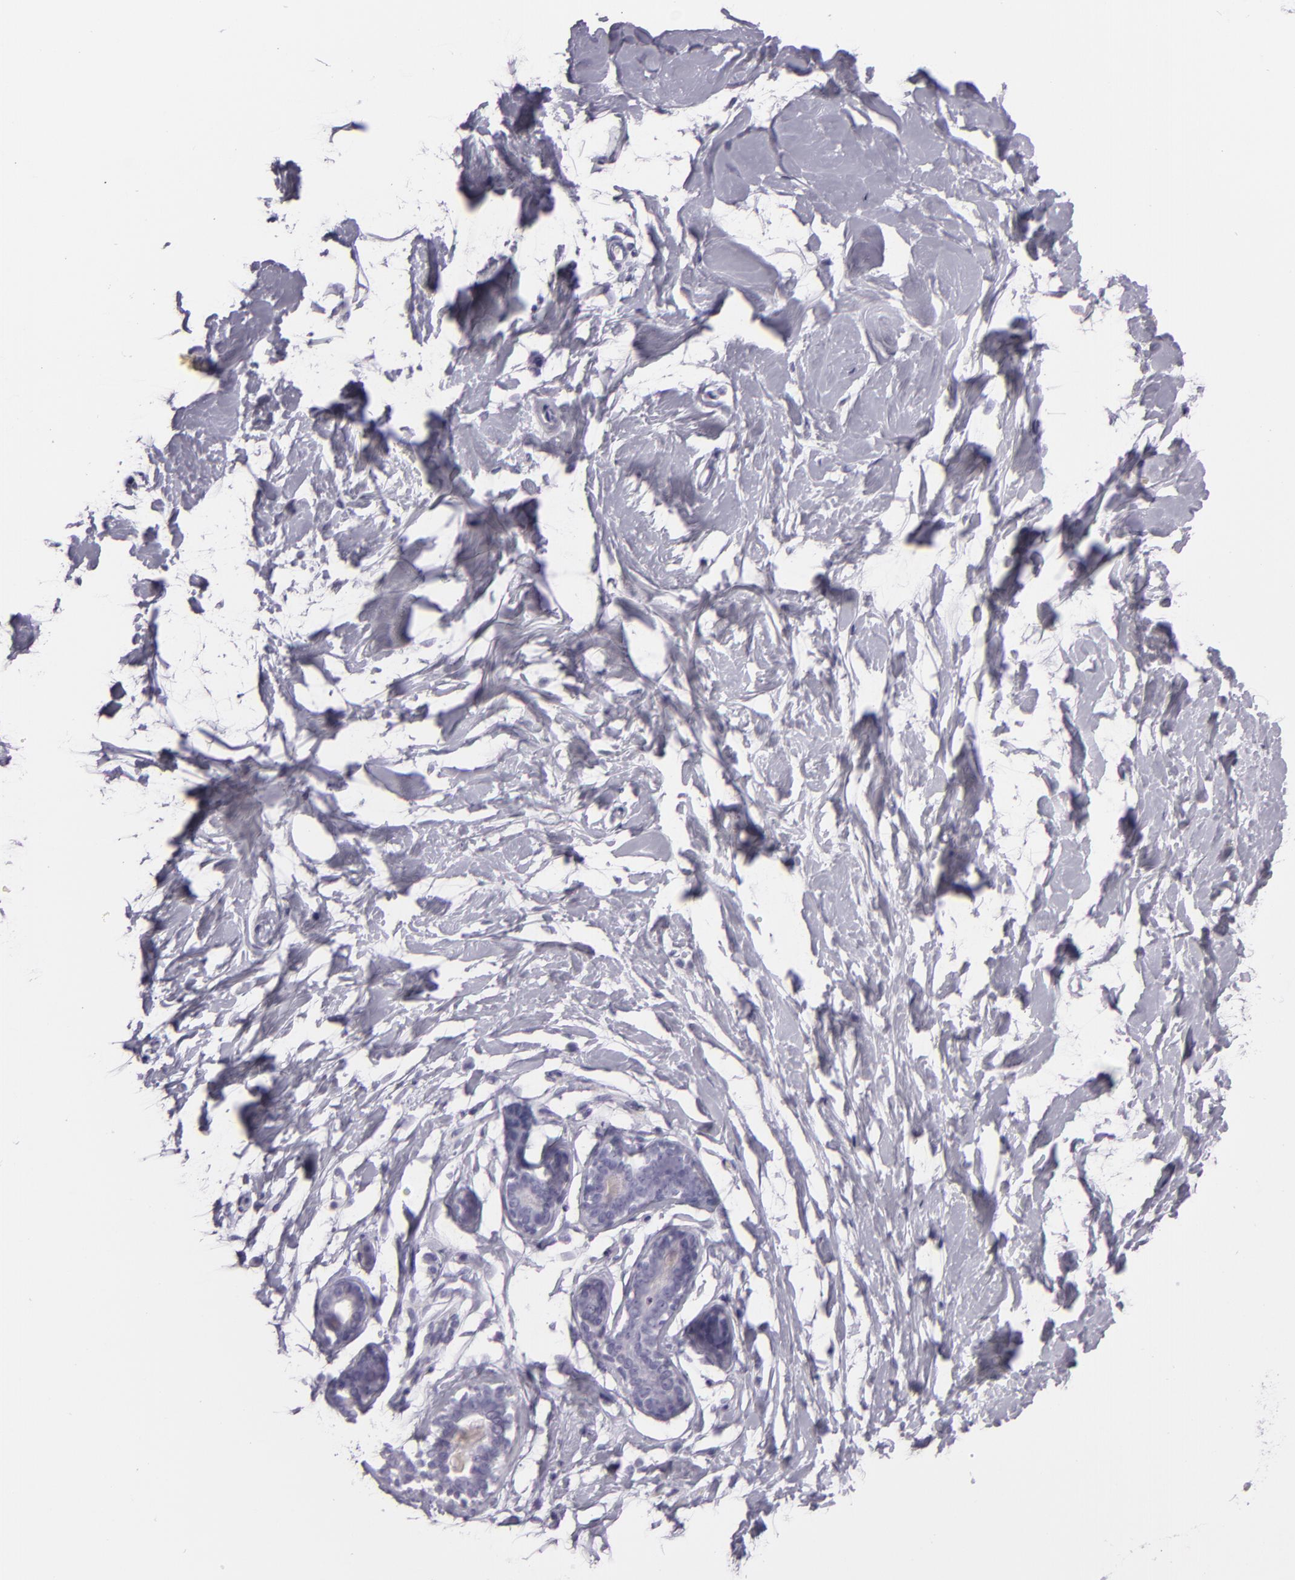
{"staining": {"intensity": "negative", "quantity": "none", "location": "none"}, "tissue": "breast", "cell_type": "Adipocytes", "image_type": "normal", "snomed": [{"axis": "morphology", "description": "Normal tissue, NOS"}, {"axis": "topography", "description": "Breast"}], "caption": "A histopathology image of human breast is negative for staining in adipocytes. (DAB immunohistochemistry (IHC) visualized using brightfield microscopy, high magnification).", "gene": "MUC6", "patient": {"sex": "female", "age": 23}}